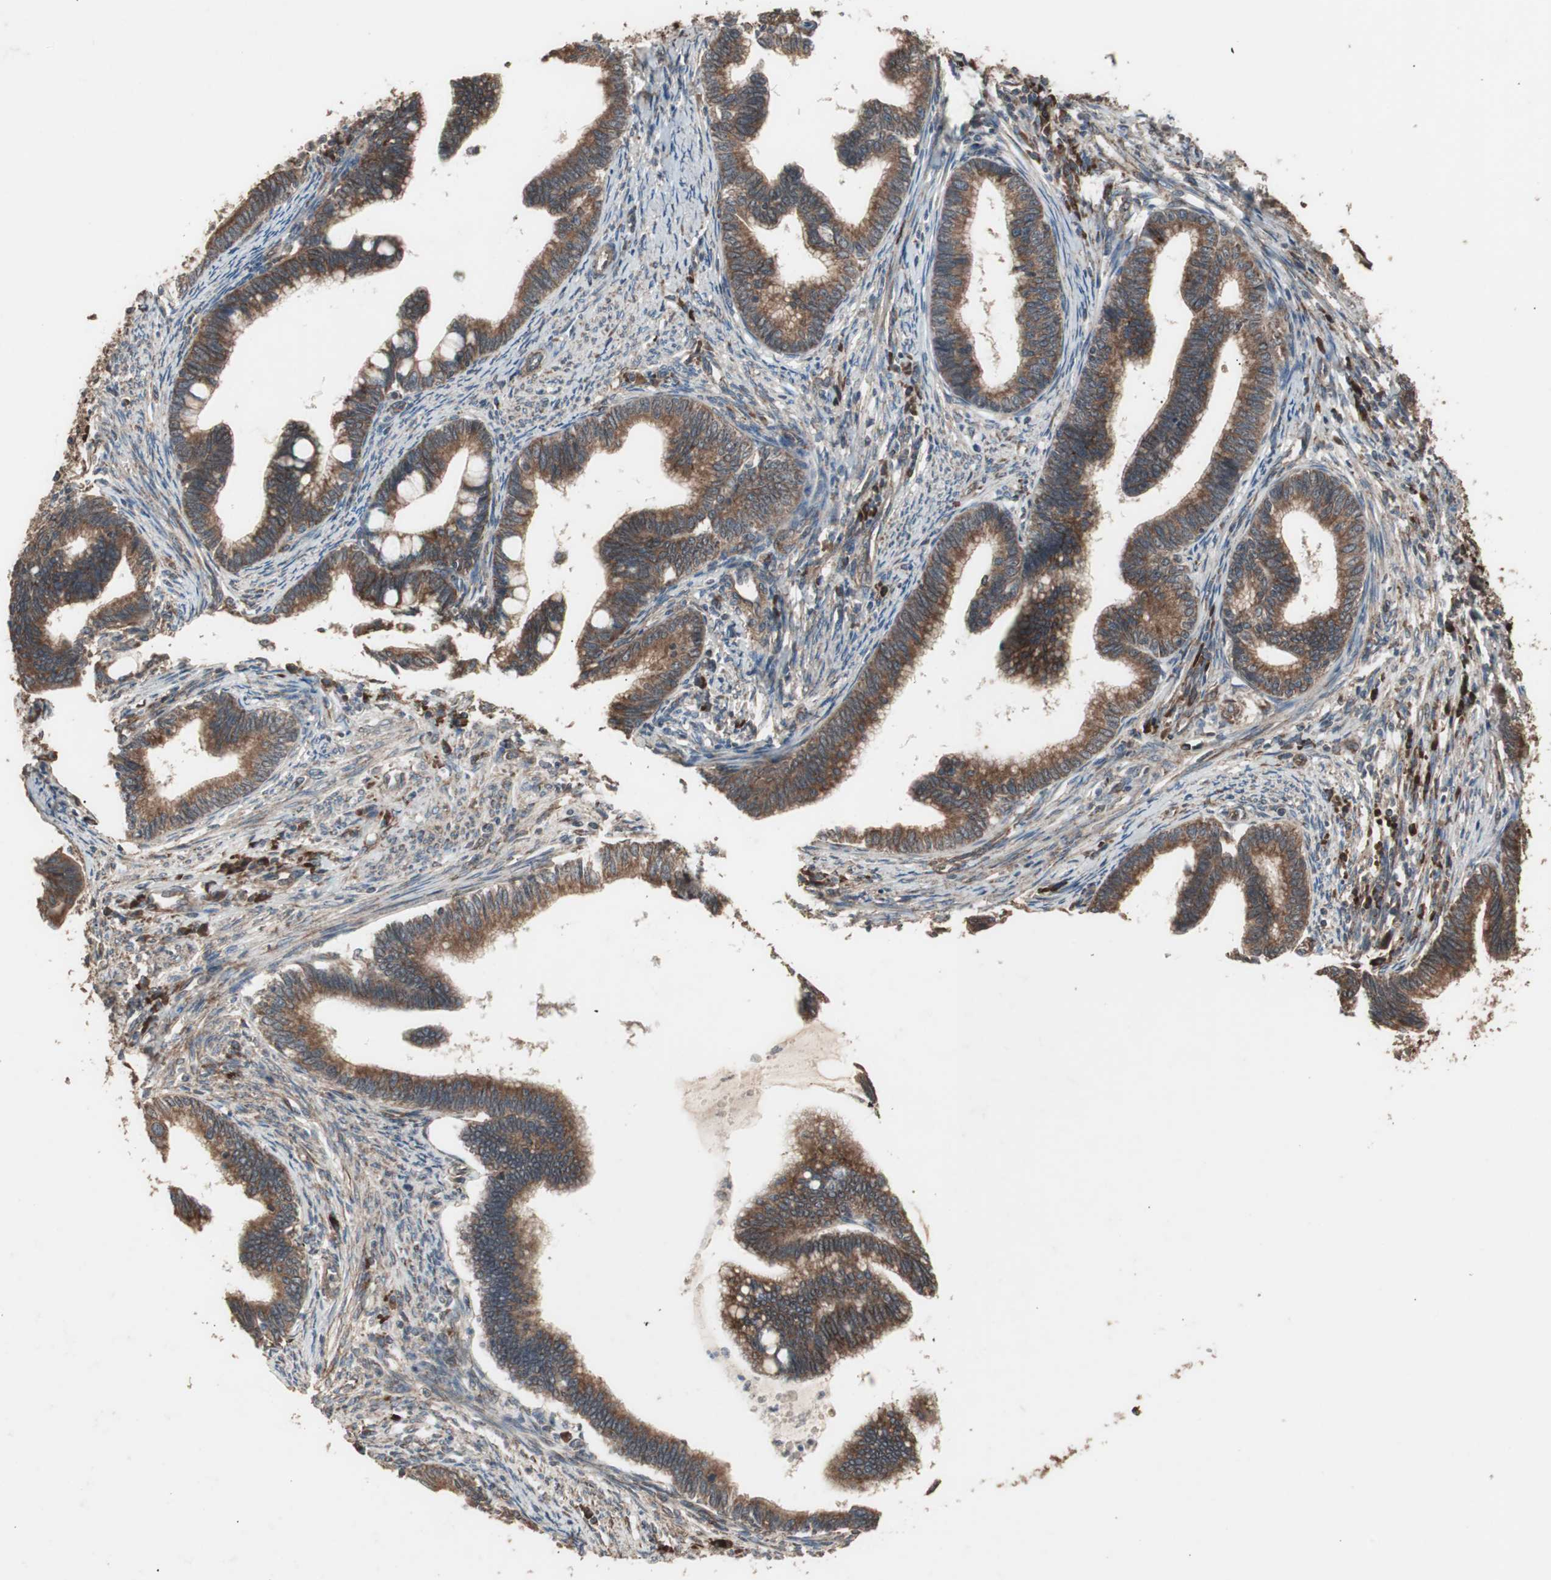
{"staining": {"intensity": "moderate", "quantity": ">75%", "location": "cytoplasmic/membranous"}, "tissue": "cervical cancer", "cell_type": "Tumor cells", "image_type": "cancer", "snomed": [{"axis": "morphology", "description": "Adenocarcinoma, NOS"}, {"axis": "topography", "description": "Cervix"}], "caption": "The photomicrograph demonstrates immunohistochemical staining of cervical cancer (adenocarcinoma). There is moderate cytoplasmic/membranous staining is identified in about >75% of tumor cells.", "gene": "LZTS1", "patient": {"sex": "female", "age": 36}}